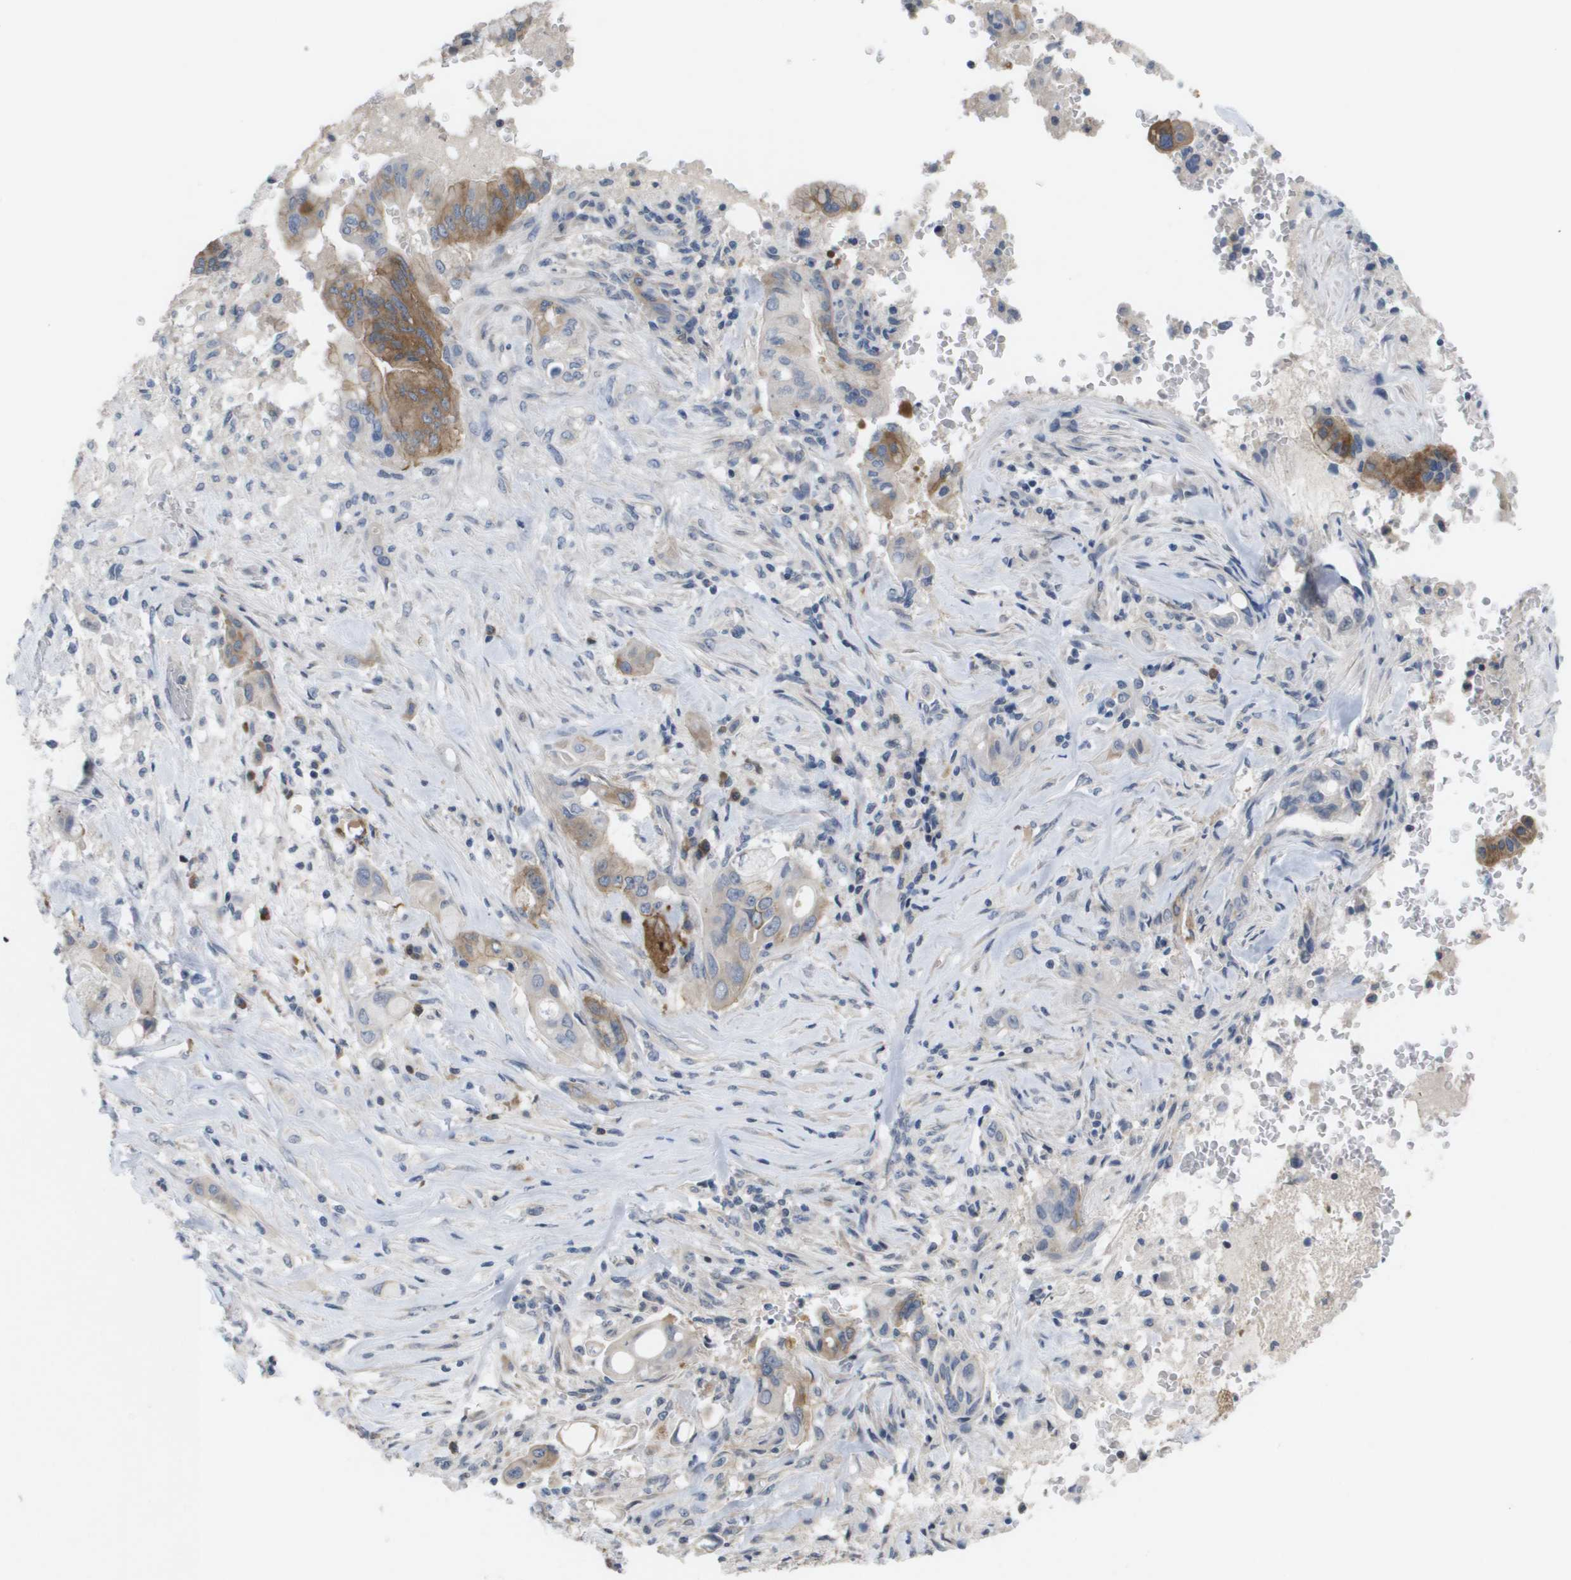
{"staining": {"intensity": "moderate", "quantity": "<25%", "location": "cytoplasmic/membranous"}, "tissue": "pancreatic cancer", "cell_type": "Tumor cells", "image_type": "cancer", "snomed": [{"axis": "morphology", "description": "Adenocarcinoma, NOS"}, {"axis": "topography", "description": "Pancreas"}], "caption": "High-power microscopy captured an immunohistochemistry histopathology image of pancreatic cancer (adenocarcinoma), revealing moderate cytoplasmic/membranous staining in about <25% of tumor cells.", "gene": "MARCHF8", "patient": {"sex": "female", "age": 73}}